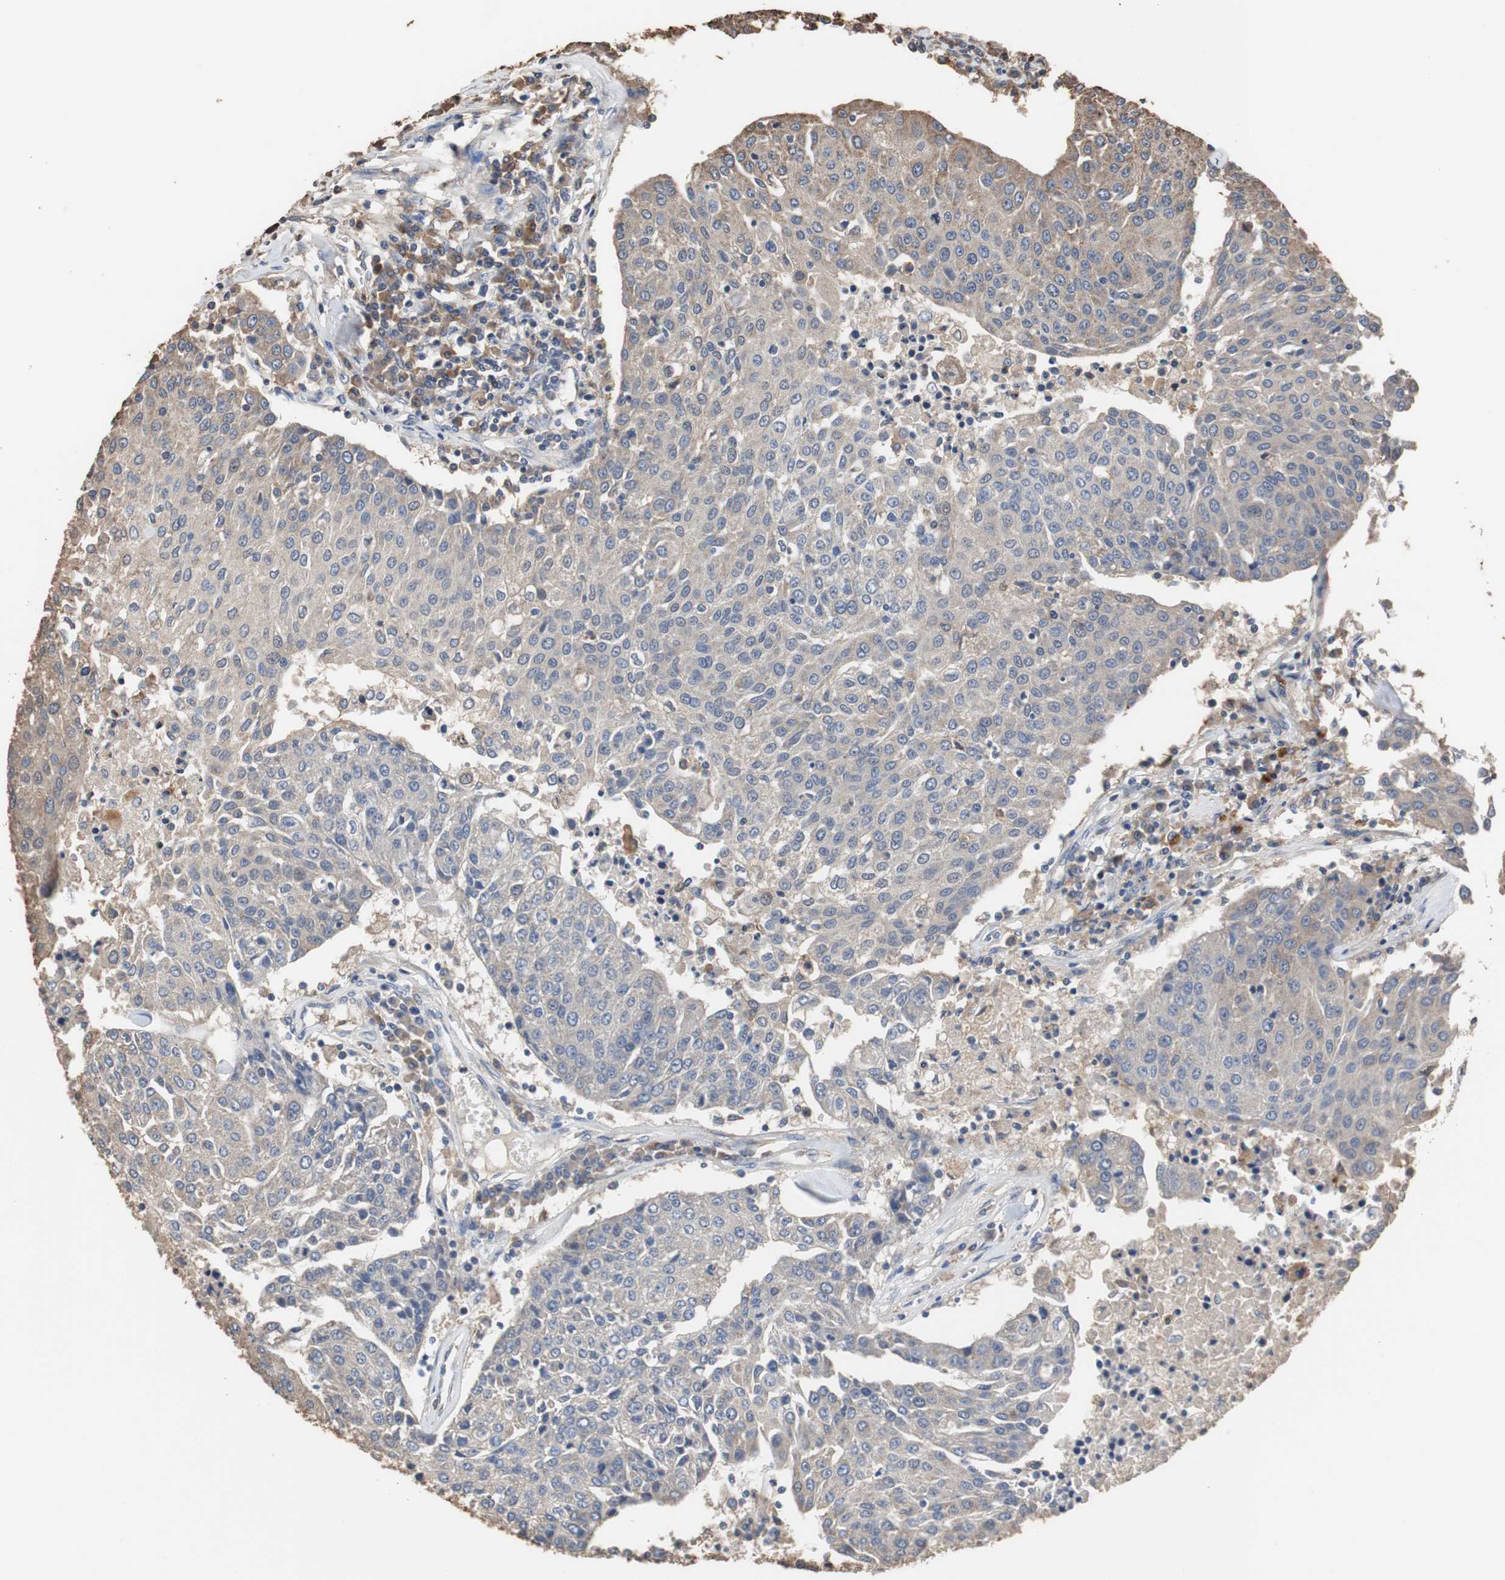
{"staining": {"intensity": "weak", "quantity": ">75%", "location": "cytoplasmic/membranous"}, "tissue": "urothelial cancer", "cell_type": "Tumor cells", "image_type": "cancer", "snomed": [{"axis": "morphology", "description": "Urothelial carcinoma, High grade"}, {"axis": "topography", "description": "Urinary bladder"}], "caption": "Immunohistochemical staining of human urothelial carcinoma (high-grade) demonstrates weak cytoplasmic/membranous protein staining in about >75% of tumor cells. Ihc stains the protein of interest in brown and the nuclei are stained blue.", "gene": "SCIMP", "patient": {"sex": "female", "age": 85}}